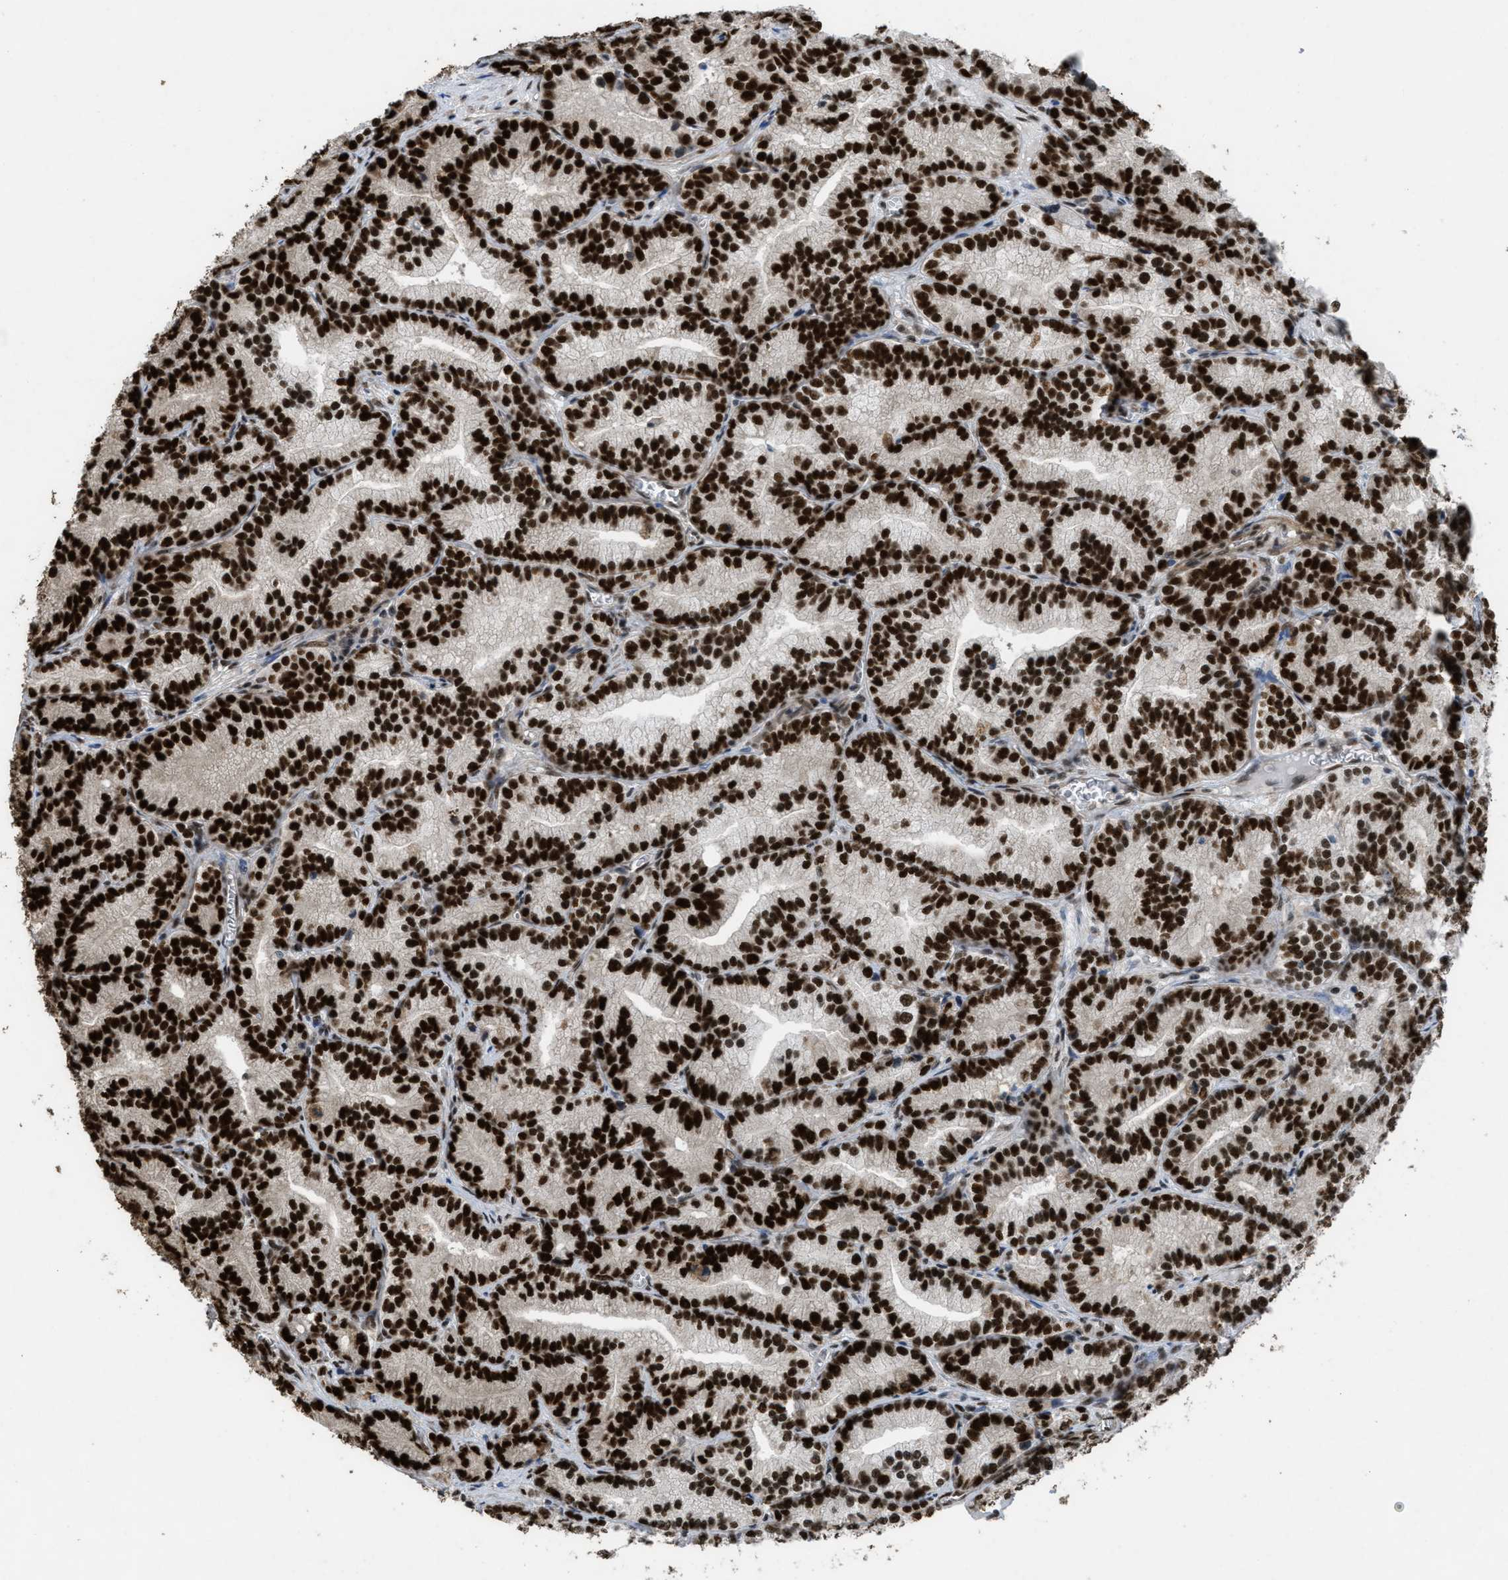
{"staining": {"intensity": "strong", "quantity": ">75%", "location": "nuclear"}, "tissue": "prostate cancer", "cell_type": "Tumor cells", "image_type": "cancer", "snomed": [{"axis": "morphology", "description": "Adenocarcinoma, Low grade"}, {"axis": "topography", "description": "Prostate"}], "caption": "DAB (3,3'-diaminobenzidine) immunohistochemical staining of prostate cancer shows strong nuclear protein positivity in about >75% of tumor cells. (DAB IHC with brightfield microscopy, high magnification).", "gene": "CDT1", "patient": {"sex": "male", "age": 89}}